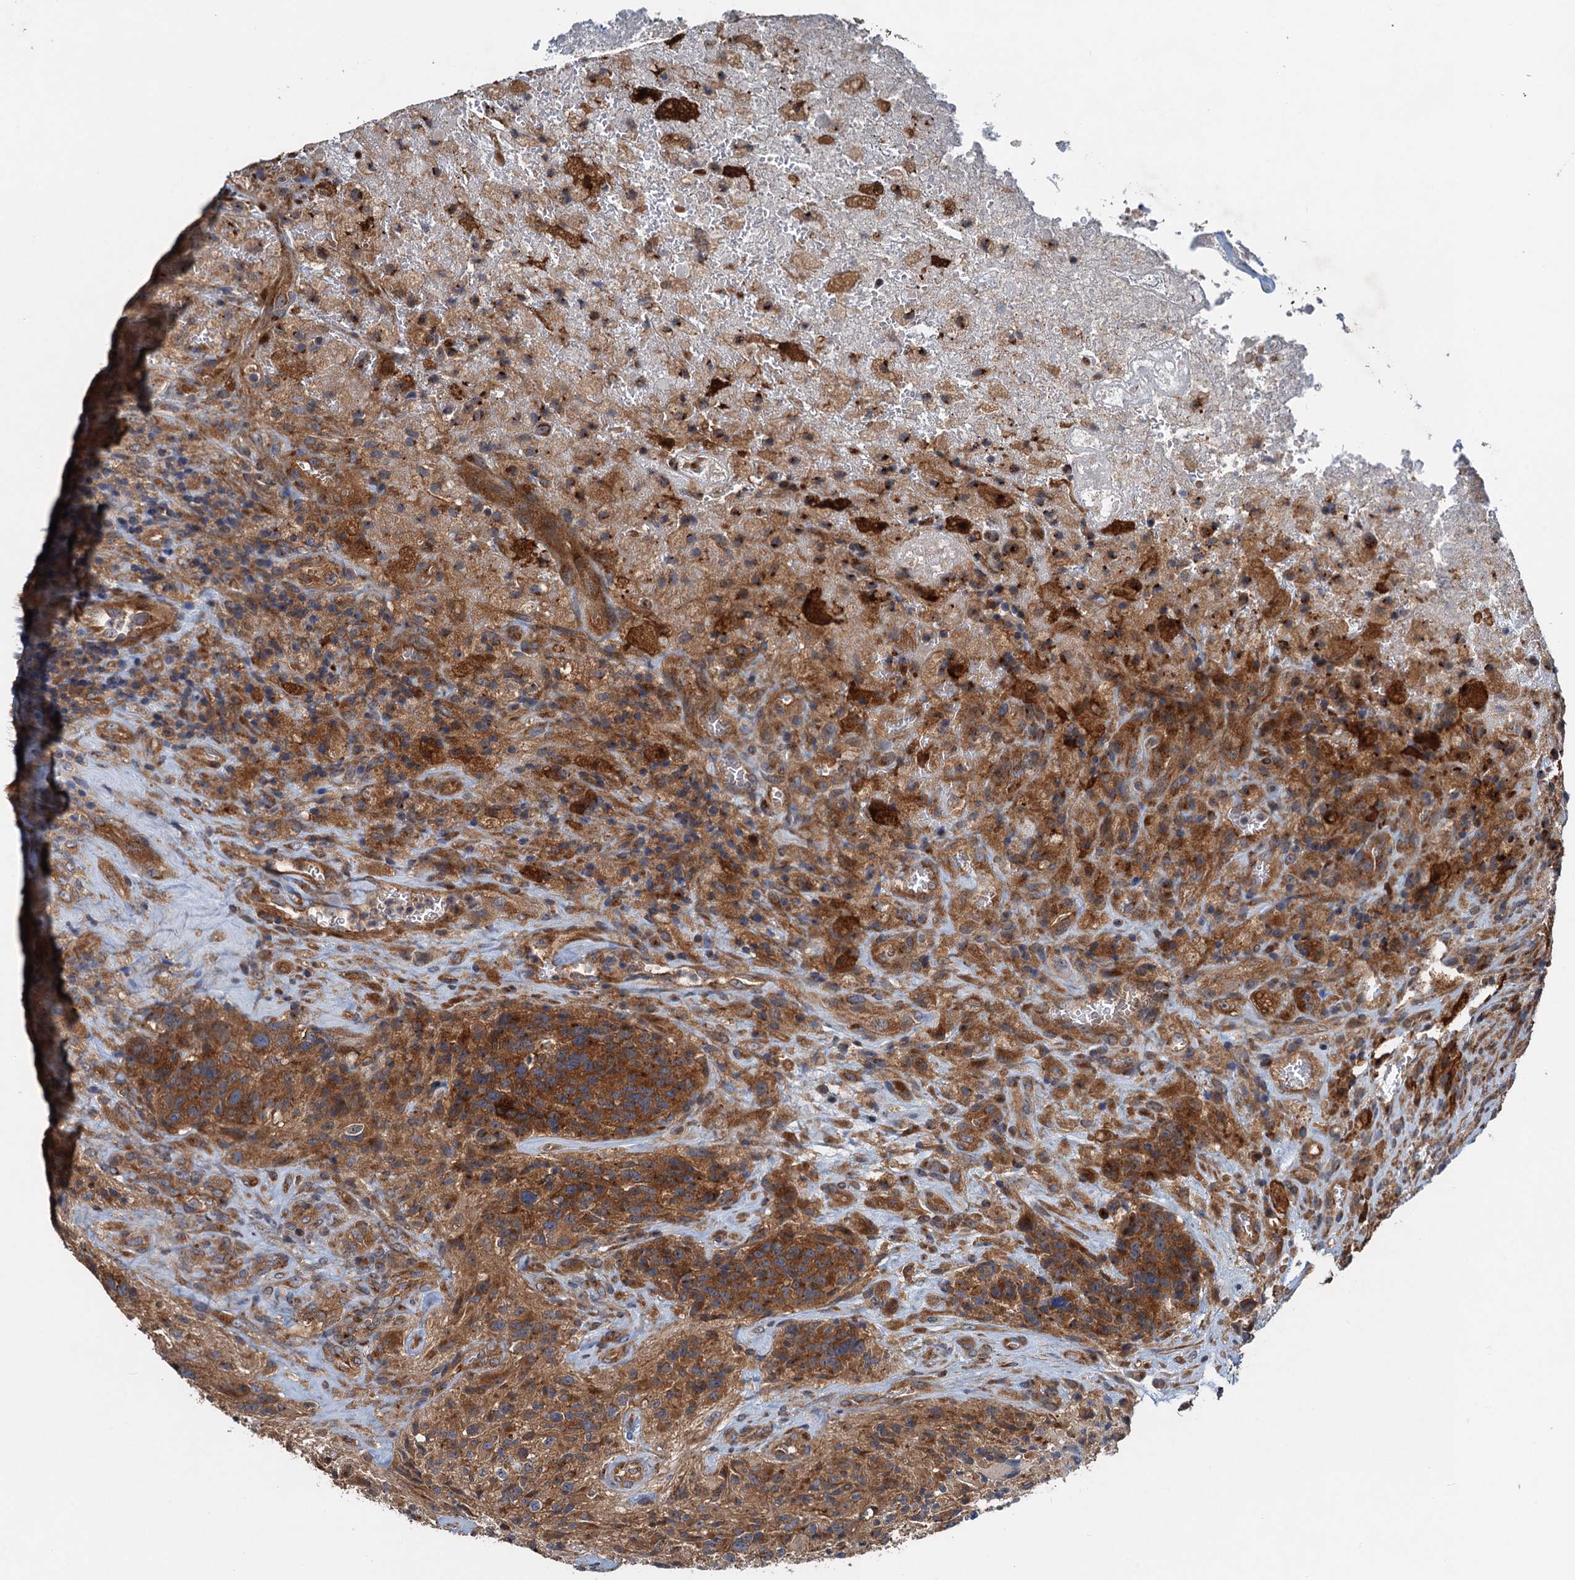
{"staining": {"intensity": "moderate", "quantity": ">75%", "location": "cytoplasmic/membranous"}, "tissue": "glioma", "cell_type": "Tumor cells", "image_type": "cancer", "snomed": [{"axis": "morphology", "description": "Glioma, malignant, High grade"}, {"axis": "topography", "description": "Brain"}], "caption": "Glioma stained for a protein reveals moderate cytoplasmic/membranous positivity in tumor cells.", "gene": "COG3", "patient": {"sex": "male", "age": 69}}